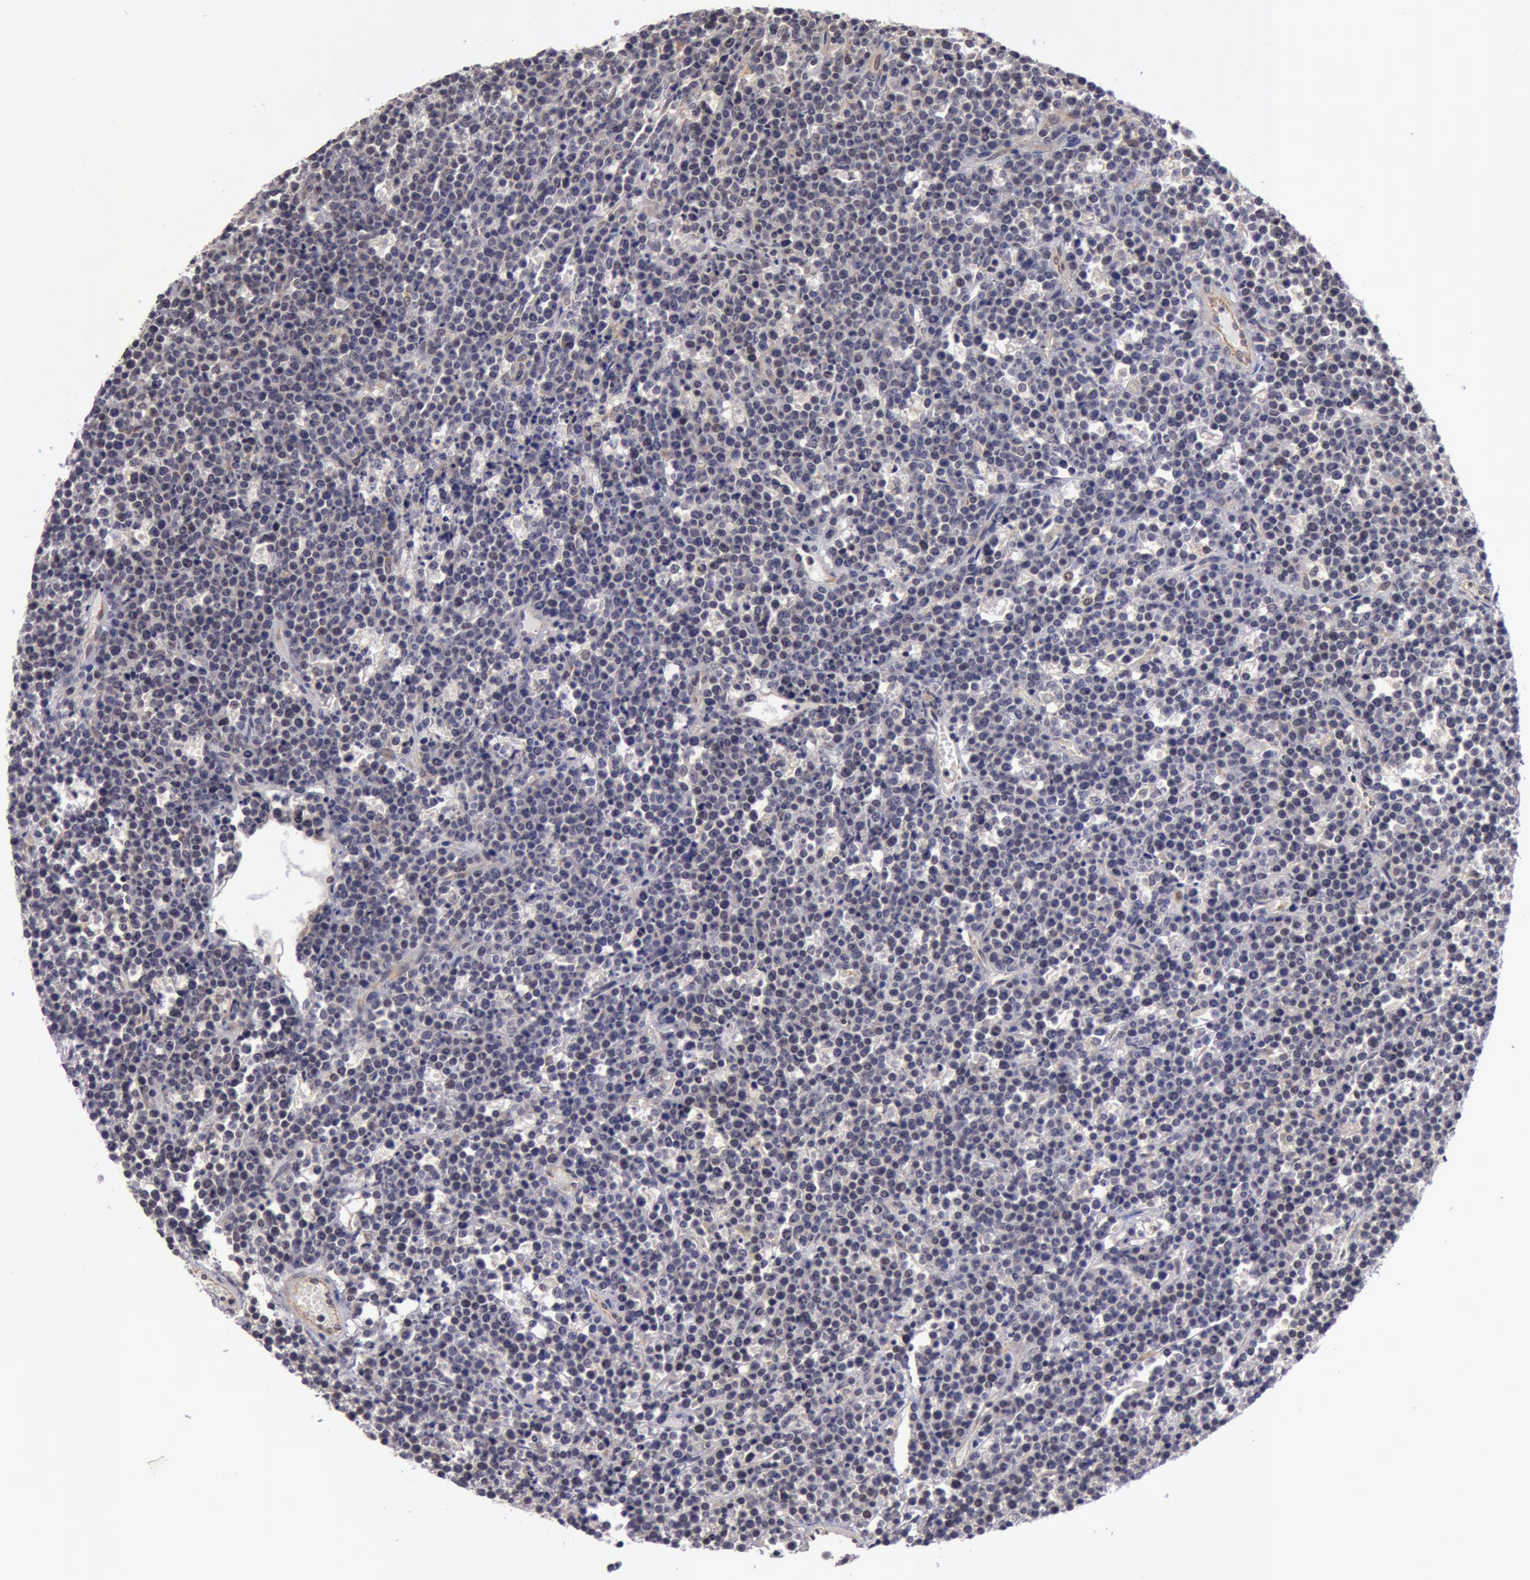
{"staining": {"intensity": "negative", "quantity": "none", "location": "none"}, "tissue": "lymphoma", "cell_type": "Tumor cells", "image_type": "cancer", "snomed": [{"axis": "morphology", "description": "Malignant lymphoma, non-Hodgkin's type, High grade"}, {"axis": "topography", "description": "Ovary"}], "caption": "This is an immunohistochemistry histopathology image of human lymphoma. There is no positivity in tumor cells.", "gene": "SYTL4", "patient": {"sex": "female", "age": 56}}